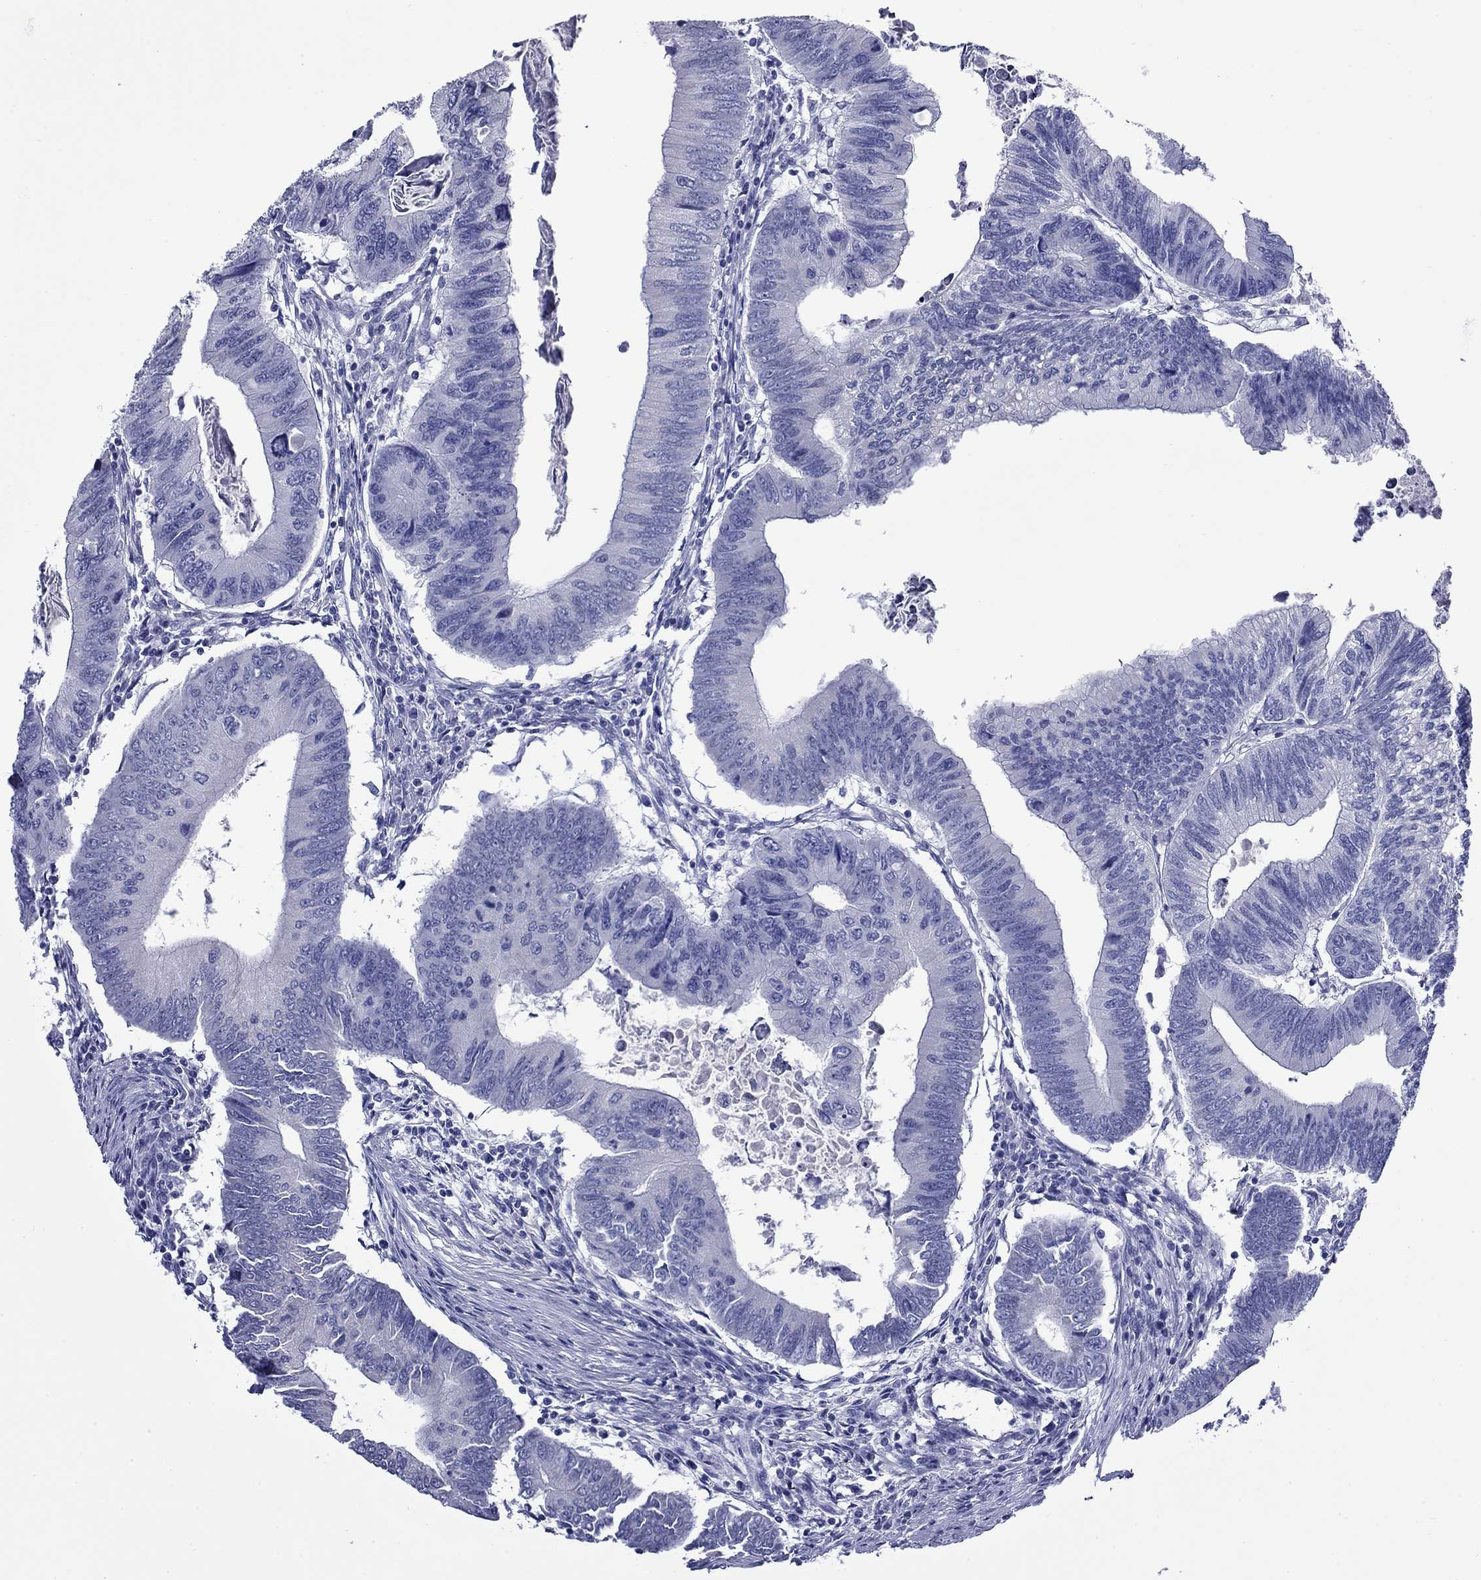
{"staining": {"intensity": "negative", "quantity": "none", "location": "none"}, "tissue": "colorectal cancer", "cell_type": "Tumor cells", "image_type": "cancer", "snomed": [{"axis": "morphology", "description": "Adenocarcinoma, NOS"}, {"axis": "topography", "description": "Colon"}], "caption": "Colorectal cancer stained for a protein using immunohistochemistry (IHC) reveals no expression tumor cells.", "gene": "GIP", "patient": {"sex": "male", "age": 53}}